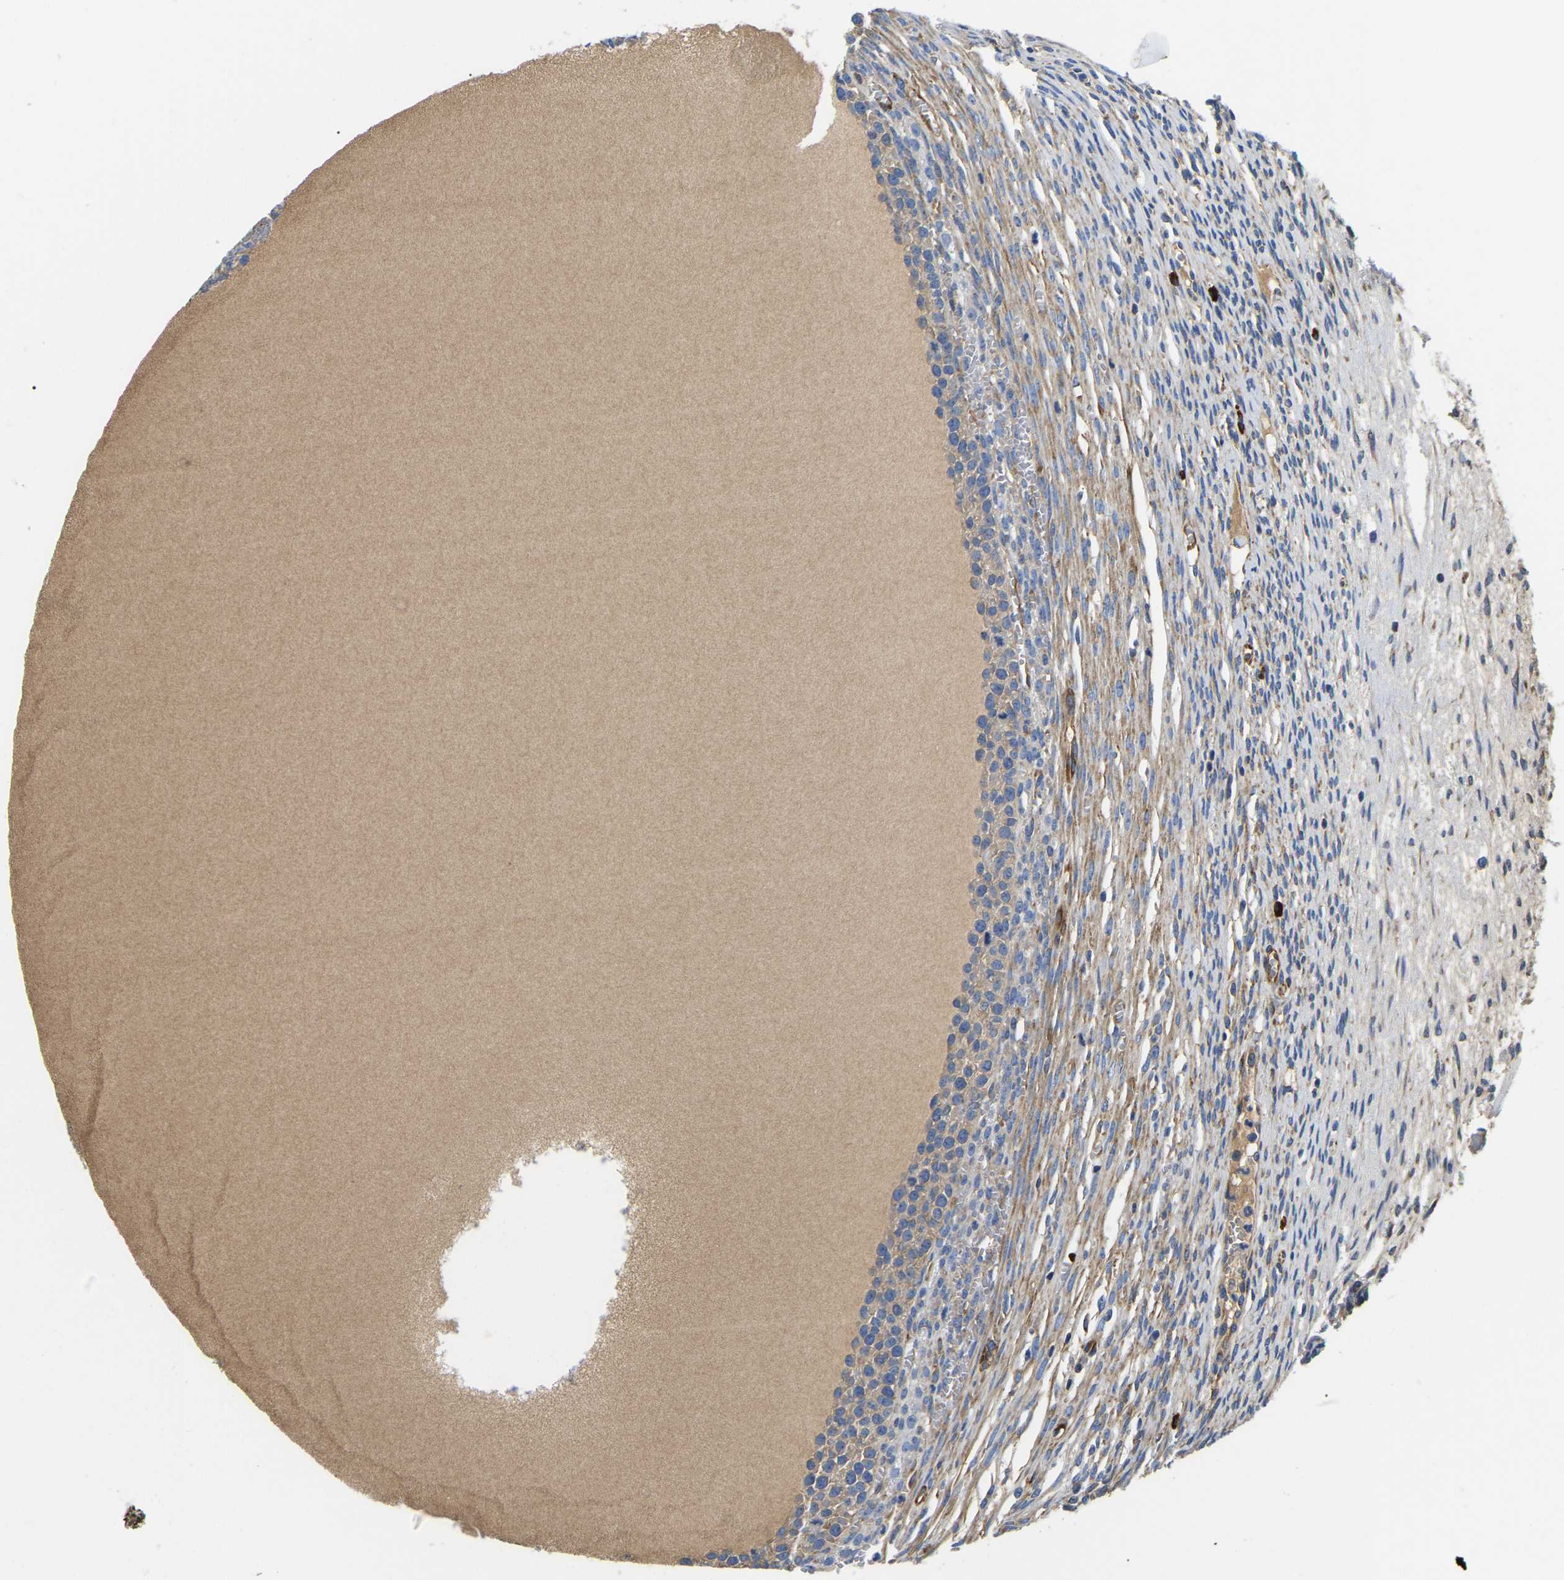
{"staining": {"intensity": "weak", "quantity": "<25%", "location": "cytoplasmic/membranous"}, "tissue": "ovary", "cell_type": "Ovarian stroma cells", "image_type": "normal", "snomed": [{"axis": "morphology", "description": "Normal tissue, NOS"}, {"axis": "topography", "description": "Ovary"}], "caption": "Ovary stained for a protein using IHC demonstrates no staining ovarian stroma cells.", "gene": "DUSP8", "patient": {"sex": "female", "age": 33}}